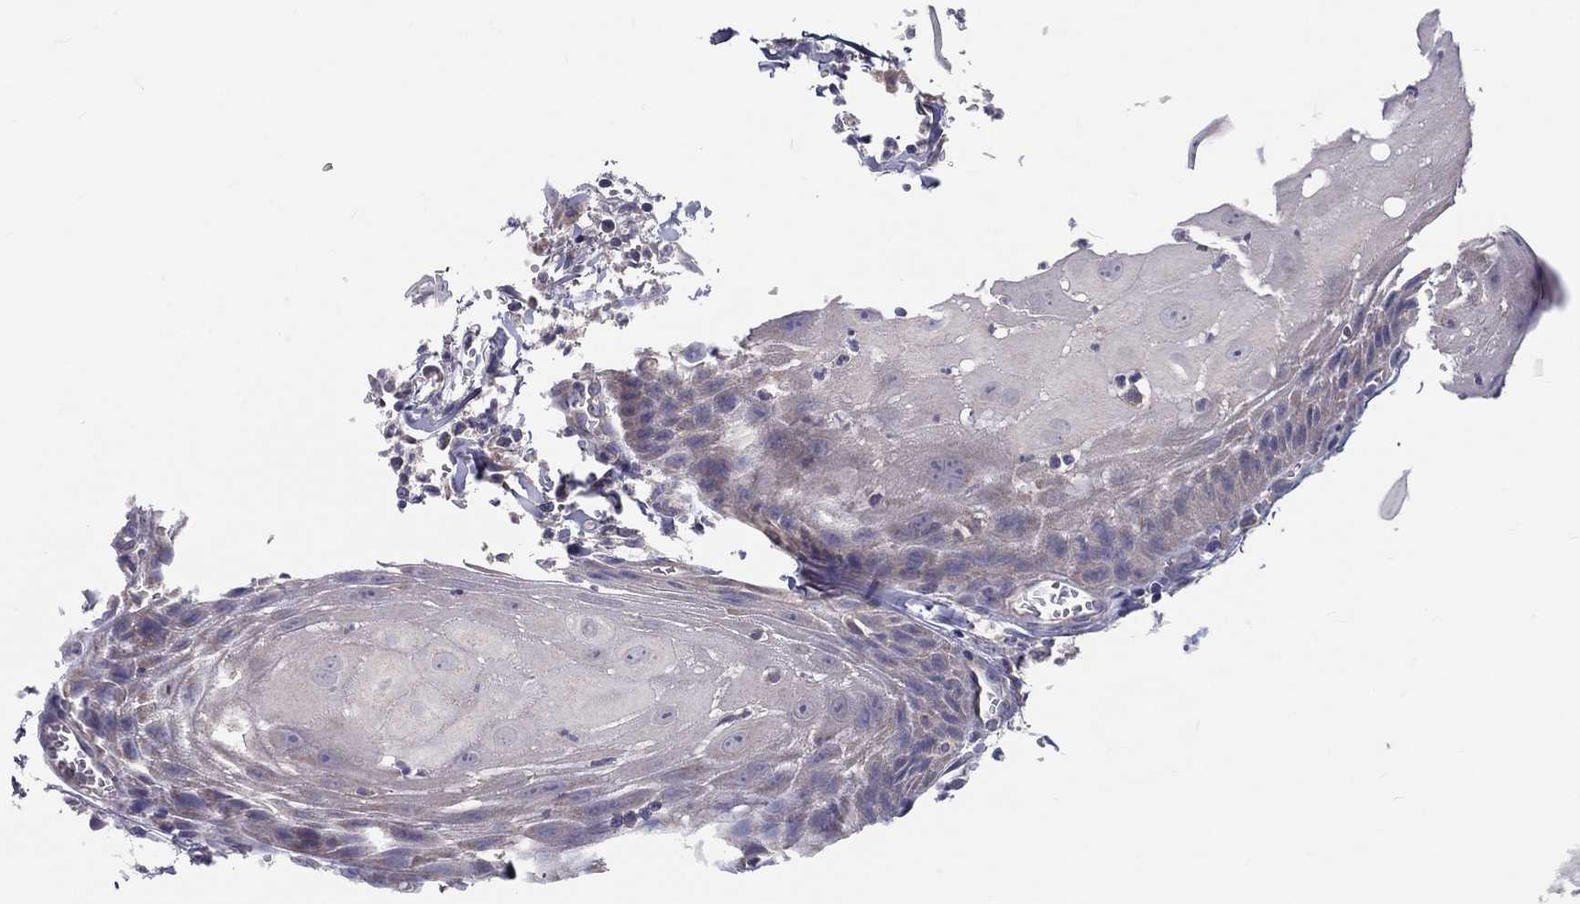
{"staining": {"intensity": "negative", "quantity": "none", "location": "none"}, "tissue": "head and neck cancer", "cell_type": "Tumor cells", "image_type": "cancer", "snomed": [{"axis": "morphology", "description": "Squamous cell carcinoma, NOS"}, {"axis": "topography", "description": "Oral tissue"}, {"axis": "topography", "description": "Head-Neck"}], "caption": "This is an immunohistochemistry histopathology image of human squamous cell carcinoma (head and neck). There is no positivity in tumor cells.", "gene": "PCSK1", "patient": {"sex": "male", "age": 58}}